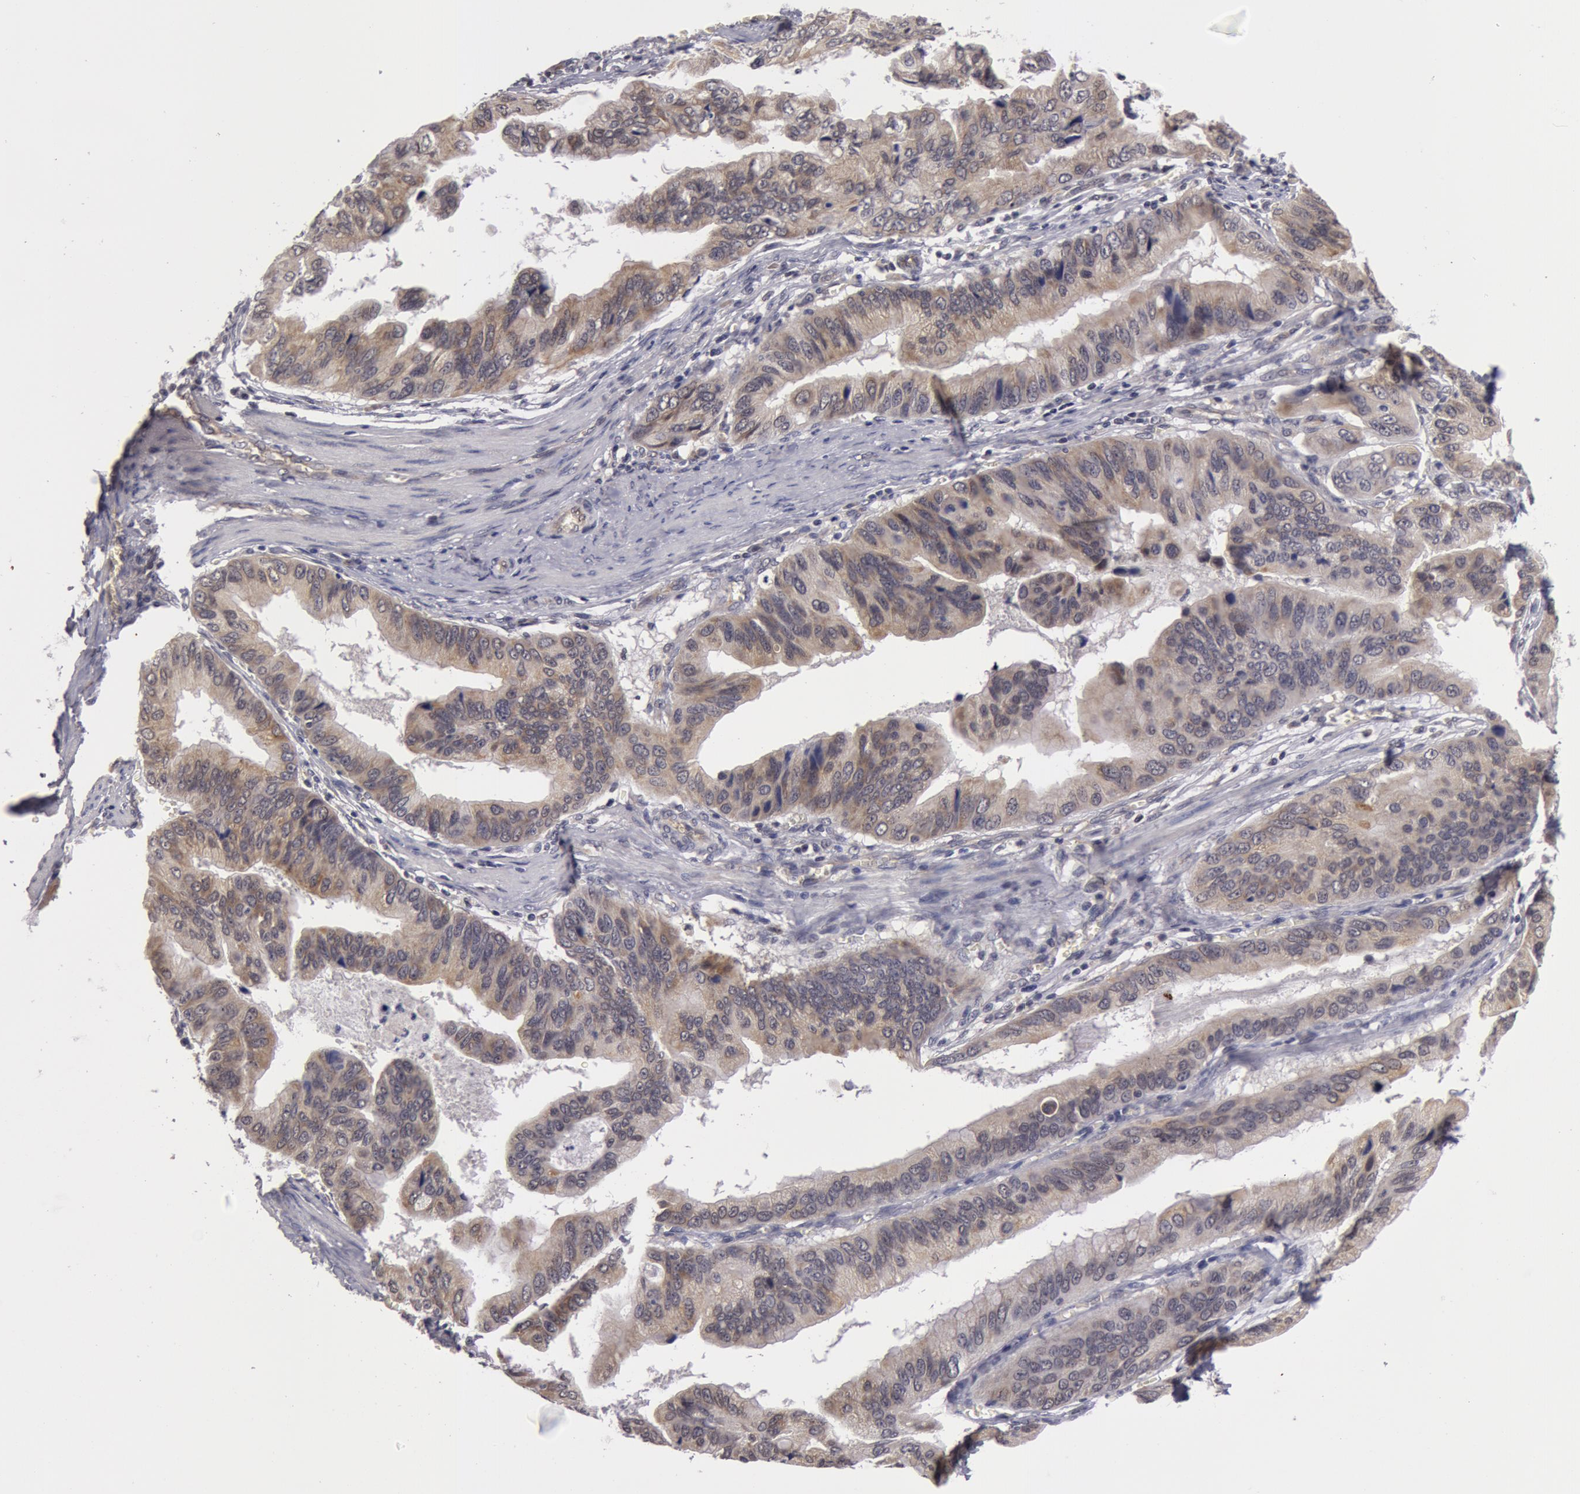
{"staining": {"intensity": "moderate", "quantity": "25%-75%", "location": "cytoplasmic/membranous"}, "tissue": "stomach cancer", "cell_type": "Tumor cells", "image_type": "cancer", "snomed": [{"axis": "morphology", "description": "Adenocarcinoma, NOS"}, {"axis": "topography", "description": "Stomach, upper"}], "caption": "Protein positivity by immunohistochemistry exhibits moderate cytoplasmic/membranous staining in approximately 25%-75% of tumor cells in stomach adenocarcinoma. The protein of interest is shown in brown color, while the nuclei are stained blue.", "gene": "SYTL4", "patient": {"sex": "male", "age": 80}}